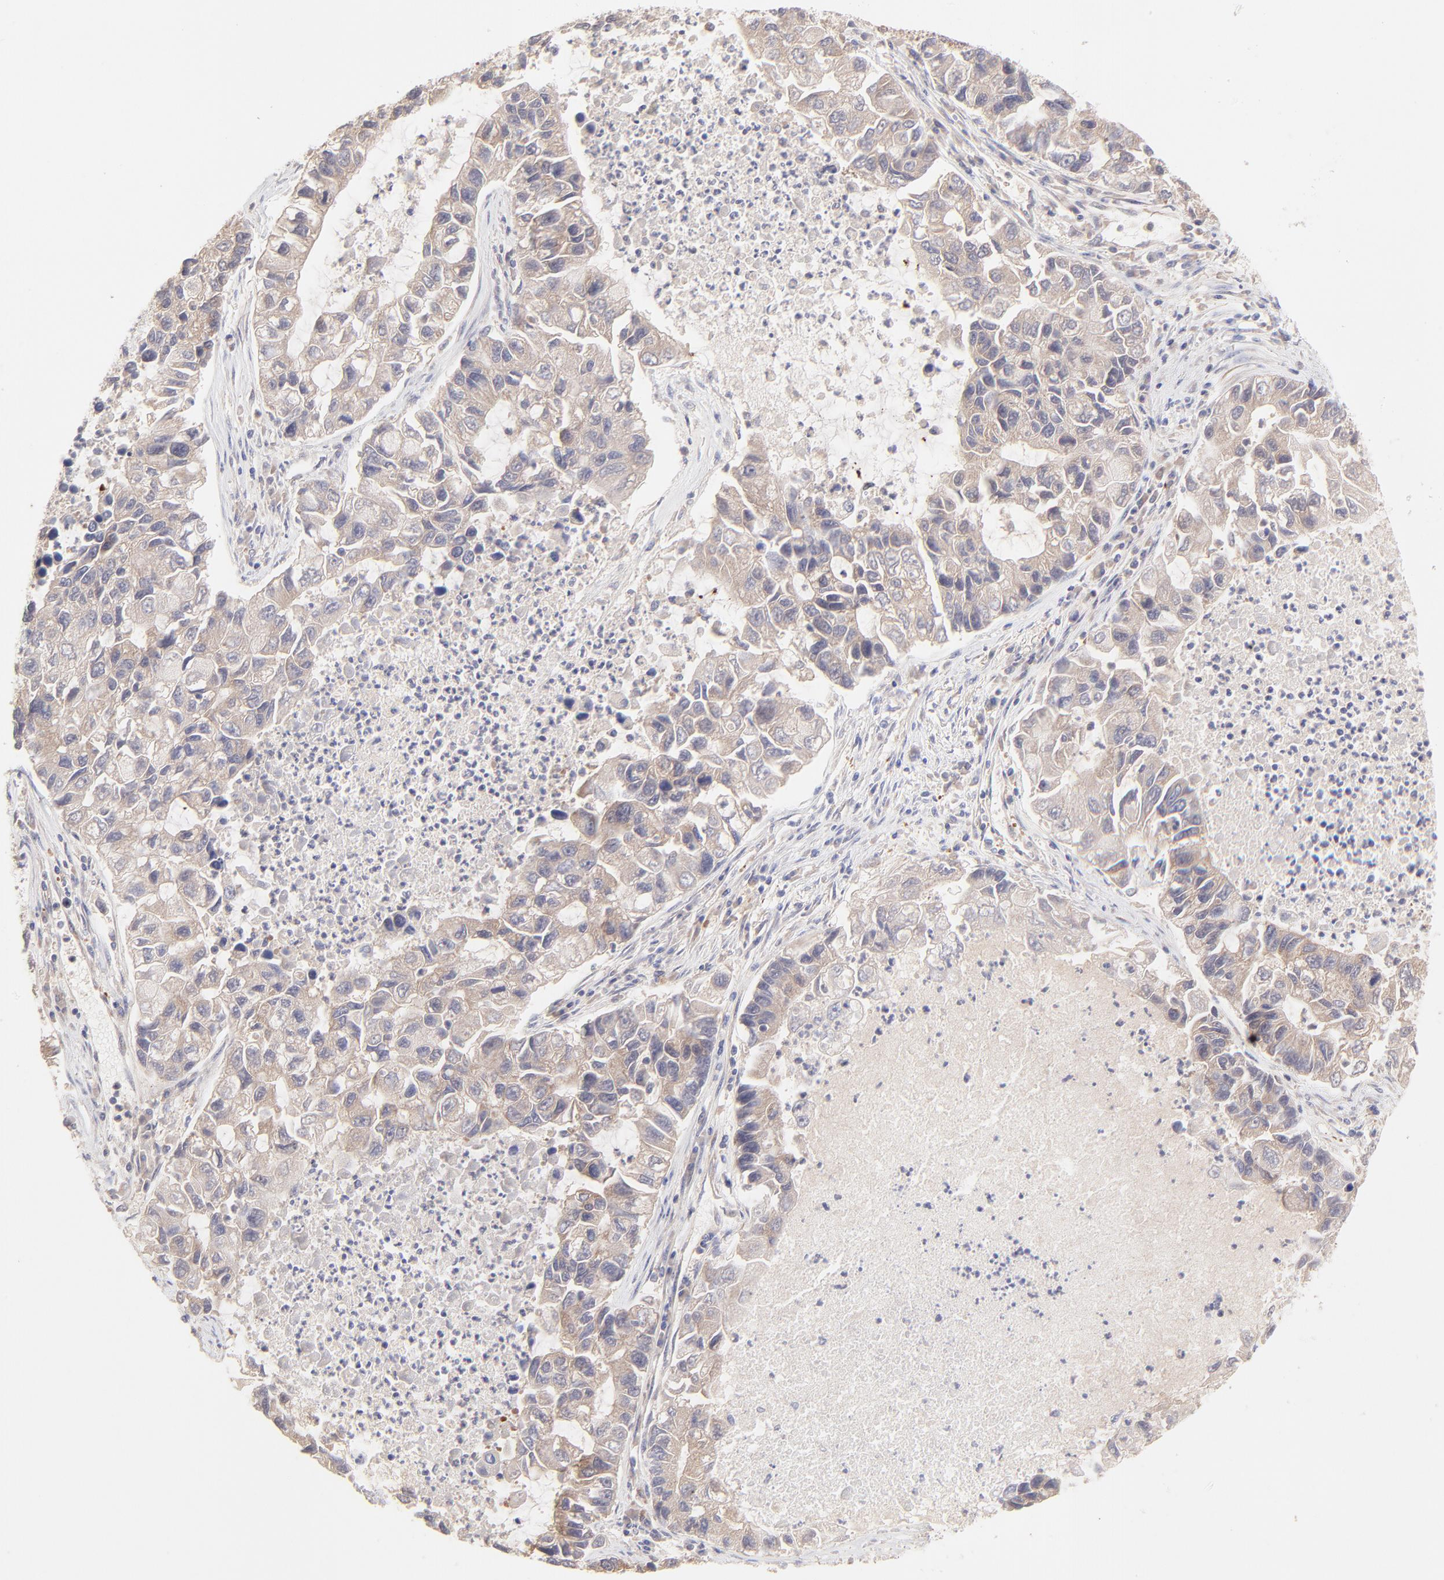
{"staining": {"intensity": "weak", "quantity": "25%-75%", "location": "cytoplasmic/membranous"}, "tissue": "lung cancer", "cell_type": "Tumor cells", "image_type": "cancer", "snomed": [{"axis": "morphology", "description": "Adenocarcinoma, NOS"}, {"axis": "topography", "description": "Lung"}], "caption": "Lung cancer was stained to show a protein in brown. There is low levels of weak cytoplasmic/membranous staining in about 25%-75% of tumor cells.", "gene": "TNRC6B", "patient": {"sex": "female", "age": 51}}